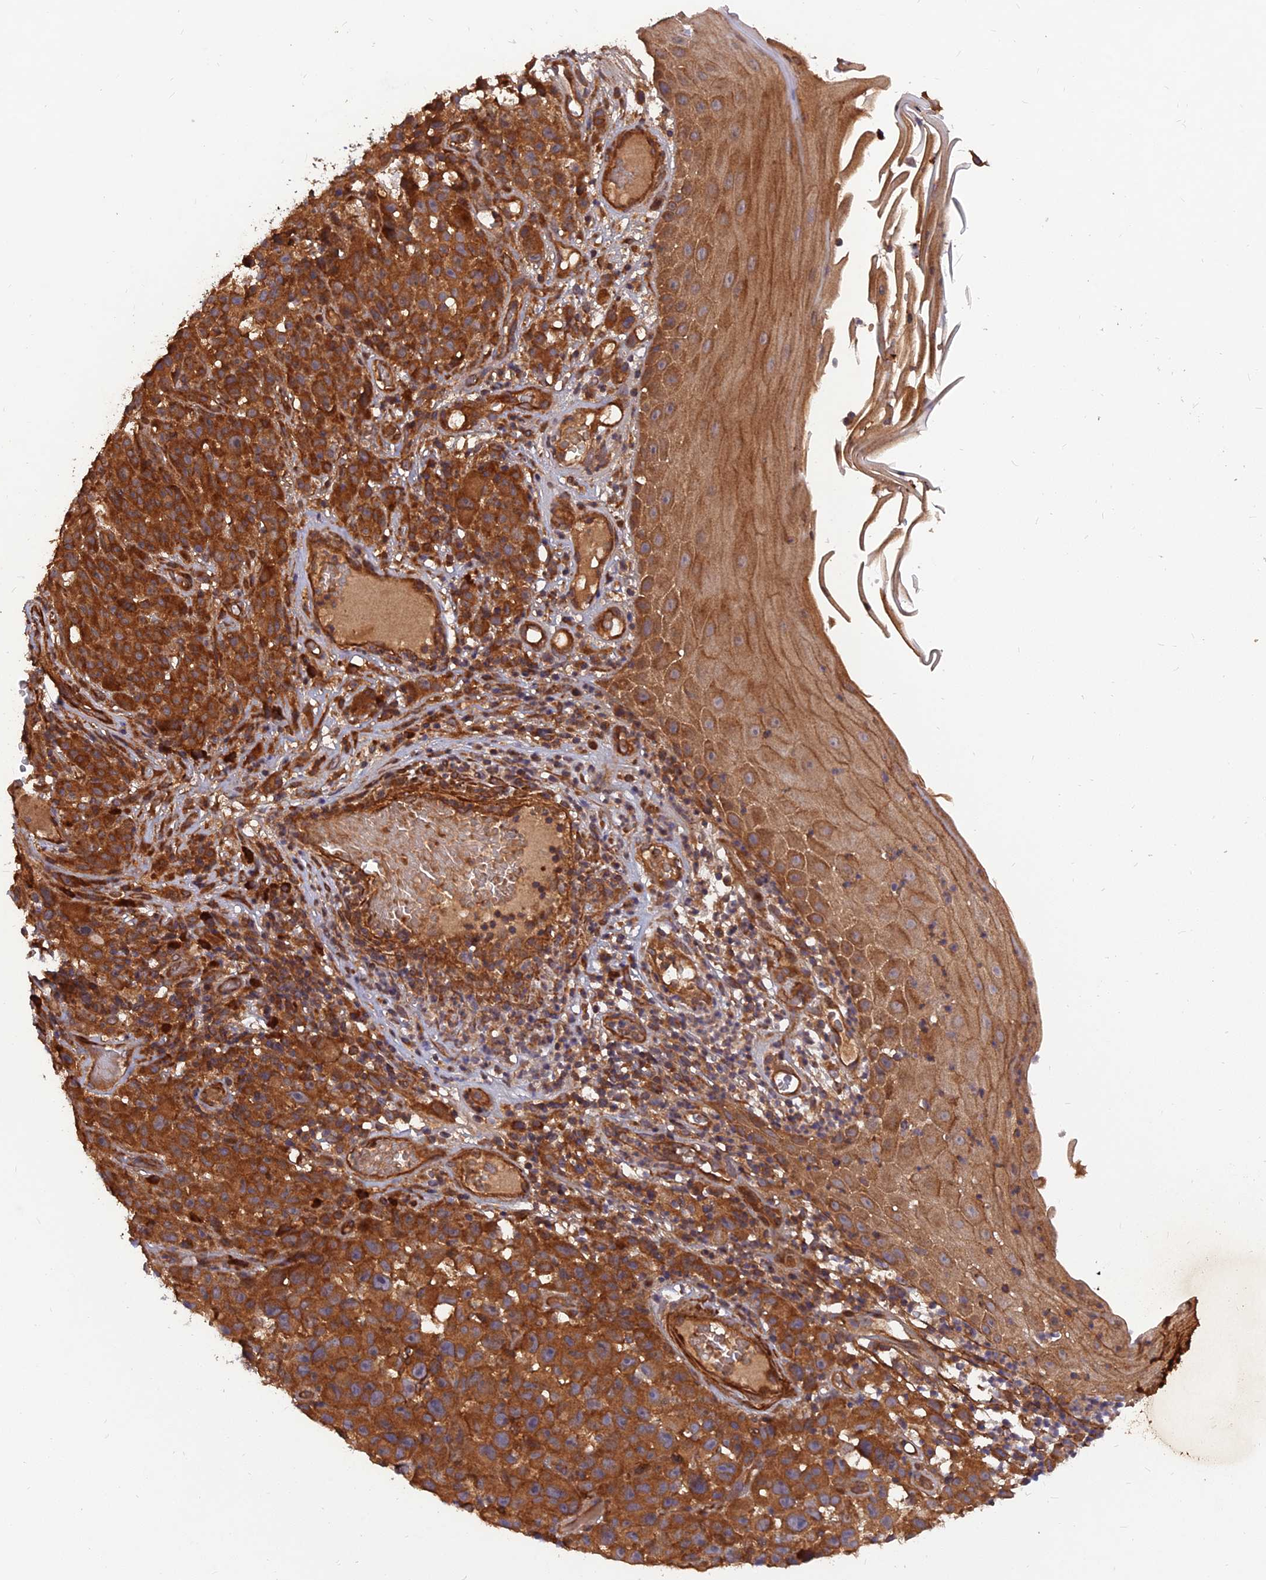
{"staining": {"intensity": "strong", "quantity": ">75%", "location": "cytoplasmic/membranous"}, "tissue": "melanoma", "cell_type": "Tumor cells", "image_type": "cancer", "snomed": [{"axis": "morphology", "description": "Malignant melanoma, NOS"}, {"axis": "topography", "description": "Skin"}], "caption": "A photomicrograph of human melanoma stained for a protein demonstrates strong cytoplasmic/membranous brown staining in tumor cells. (brown staining indicates protein expression, while blue staining denotes nuclei).", "gene": "RELCH", "patient": {"sex": "female", "age": 82}}